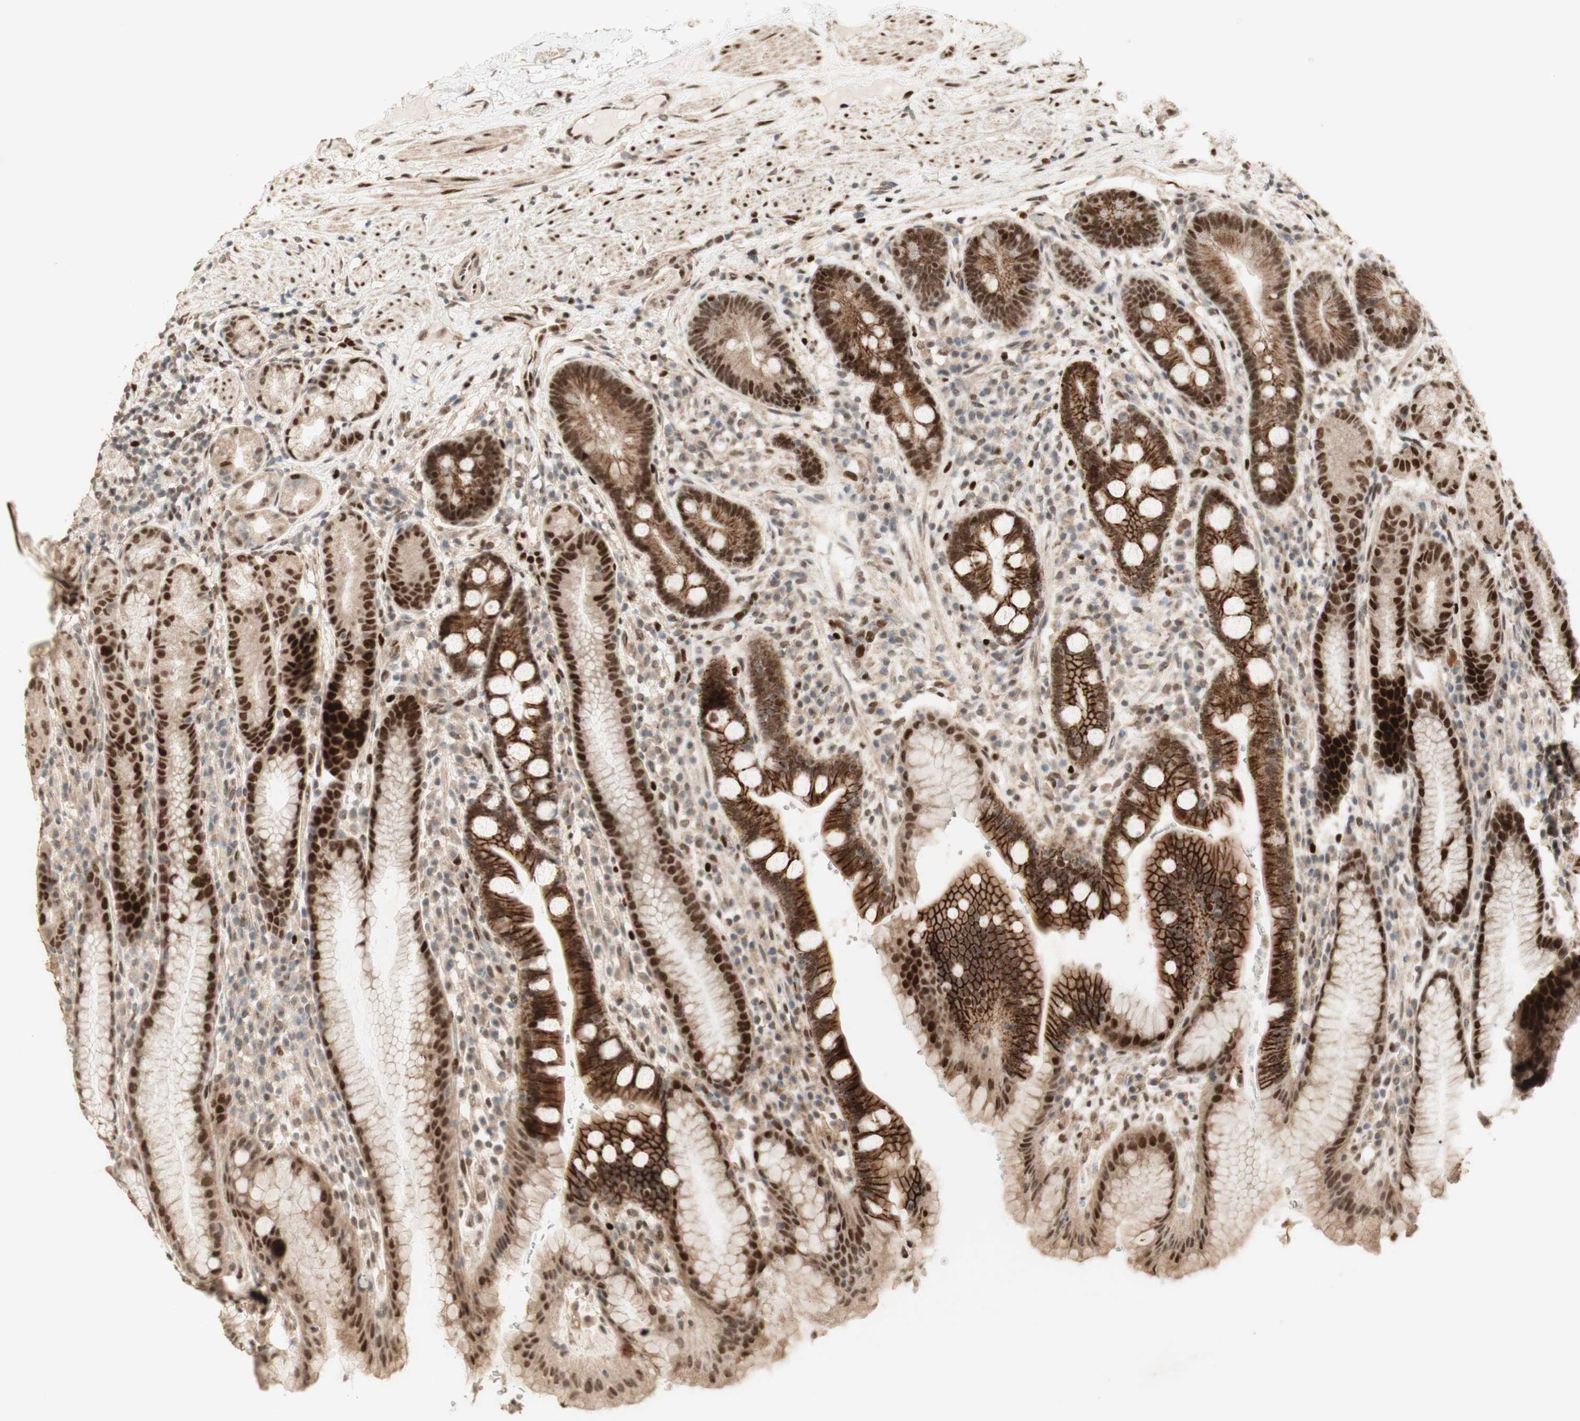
{"staining": {"intensity": "strong", "quantity": ">75%", "location": "cytoplasmic/membranous,nuclear"}, "tissue": "stomach", "cell_type": "Glandular cells", "image_type": "normal", "snomed": [{"axis": "morphology", "description": "Normal tissue, NOS"}, {"axis": "topography", "description": "Stomach, lower"}], "caption": "DAB immunohistochemical staining of unremarkable human stomach displays strong cytoplasmic/membranous,nuclear protein staining in about >75% of glandular cells. (IHC, brightfield microscopy, high magnification).", "gene": "FOXP1", "patient": {"sex": "male", "age": 52}}